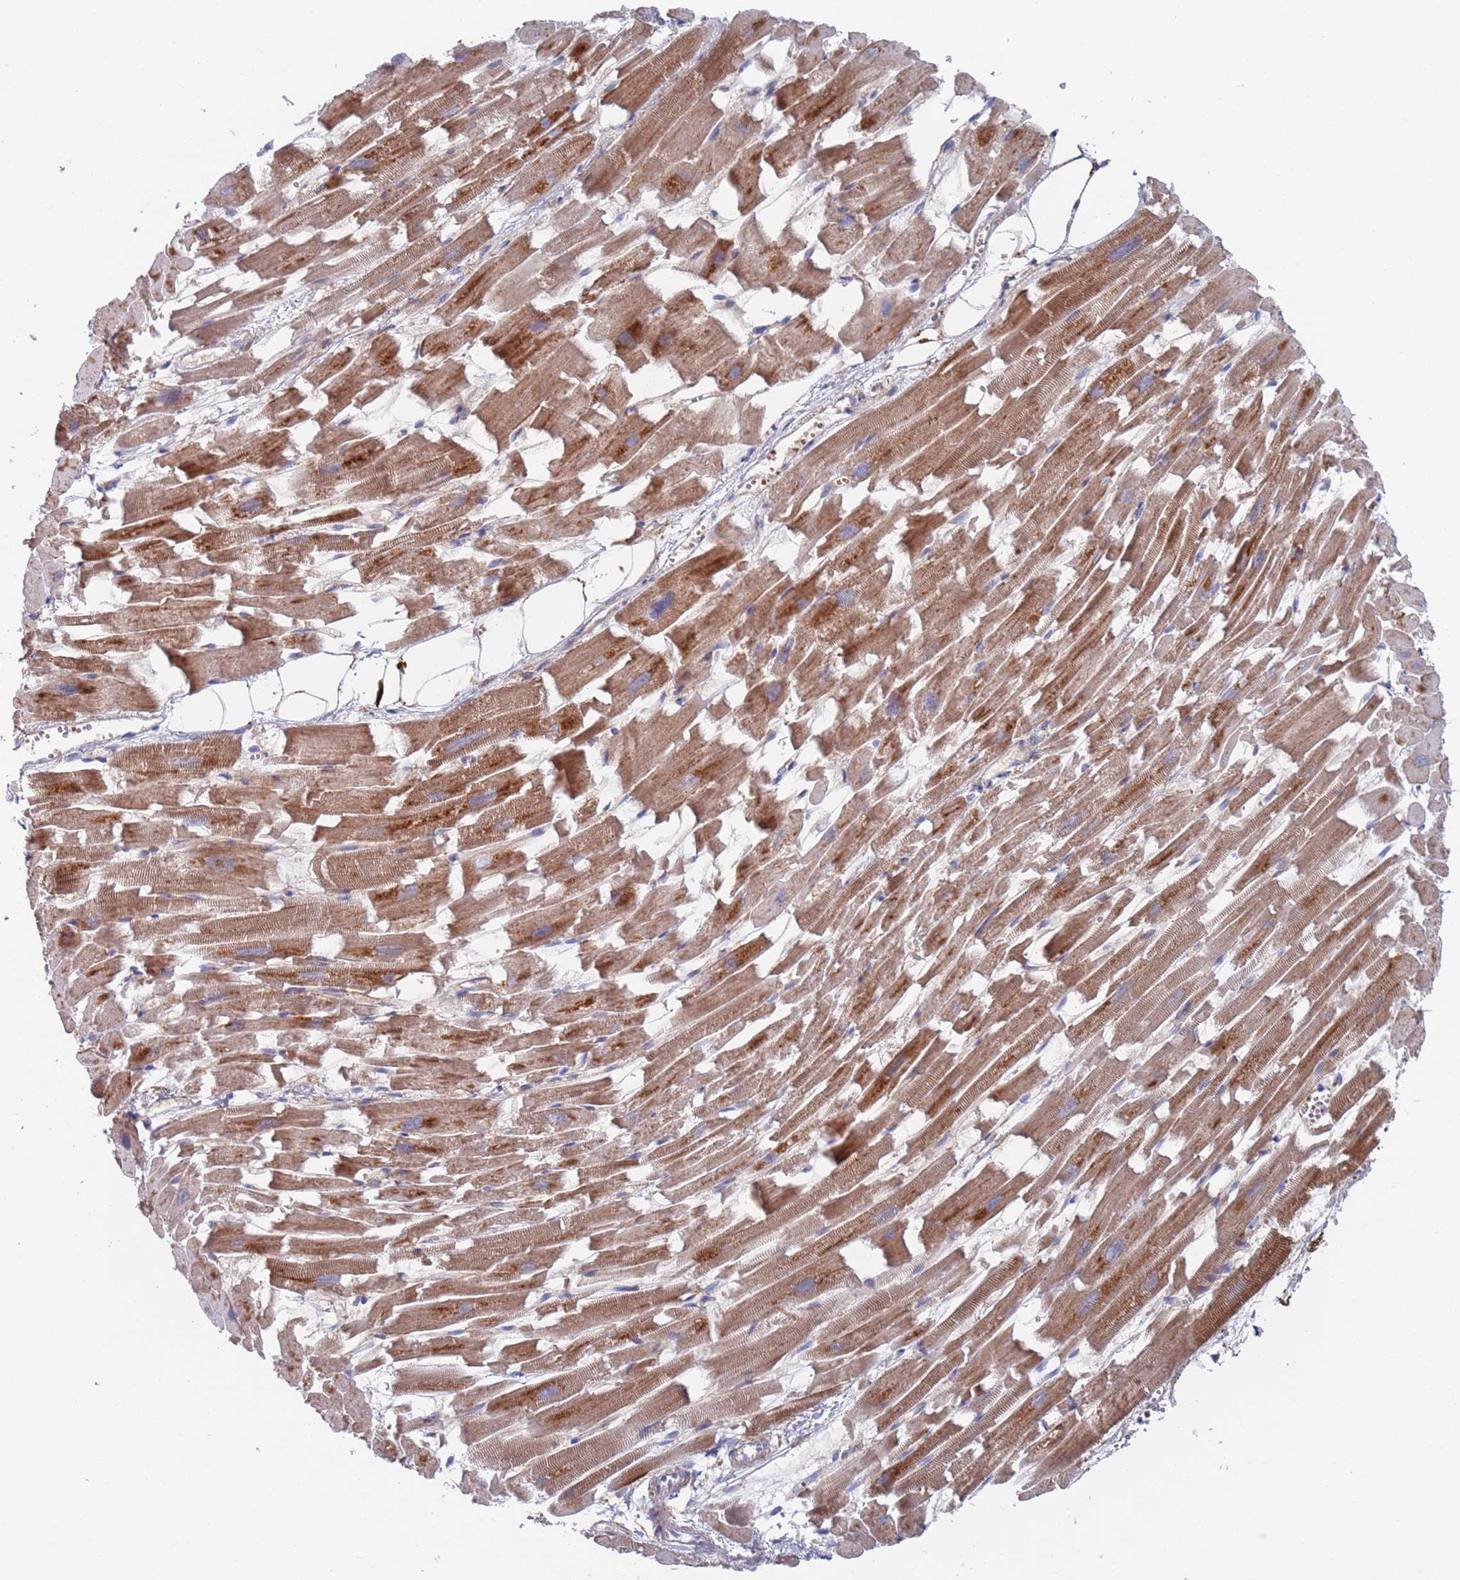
{"staining": {"intensity": "moderate", "quantity": ">75%", "location": "cytoplasmic/membranous"}, "tissue": "heart muscle", "cell_type": "Cardiomyocytes", "image_type": "normal", "snomed": [{"axis": "morphology", "description": "Normal tissue, NOS"}, {"axis": "topography", "description": "Heart"}], "caption": "DAB (3,3'-diaminobenzidine) immunohistochemical staining of unremarkable heart muscle demonstrates moderate cytoplasmic/membranous protein staining in about >75% of cardiomyocytes.", "gene": "CHCHD6", "patient": {"sex": "female", "age": 64}}